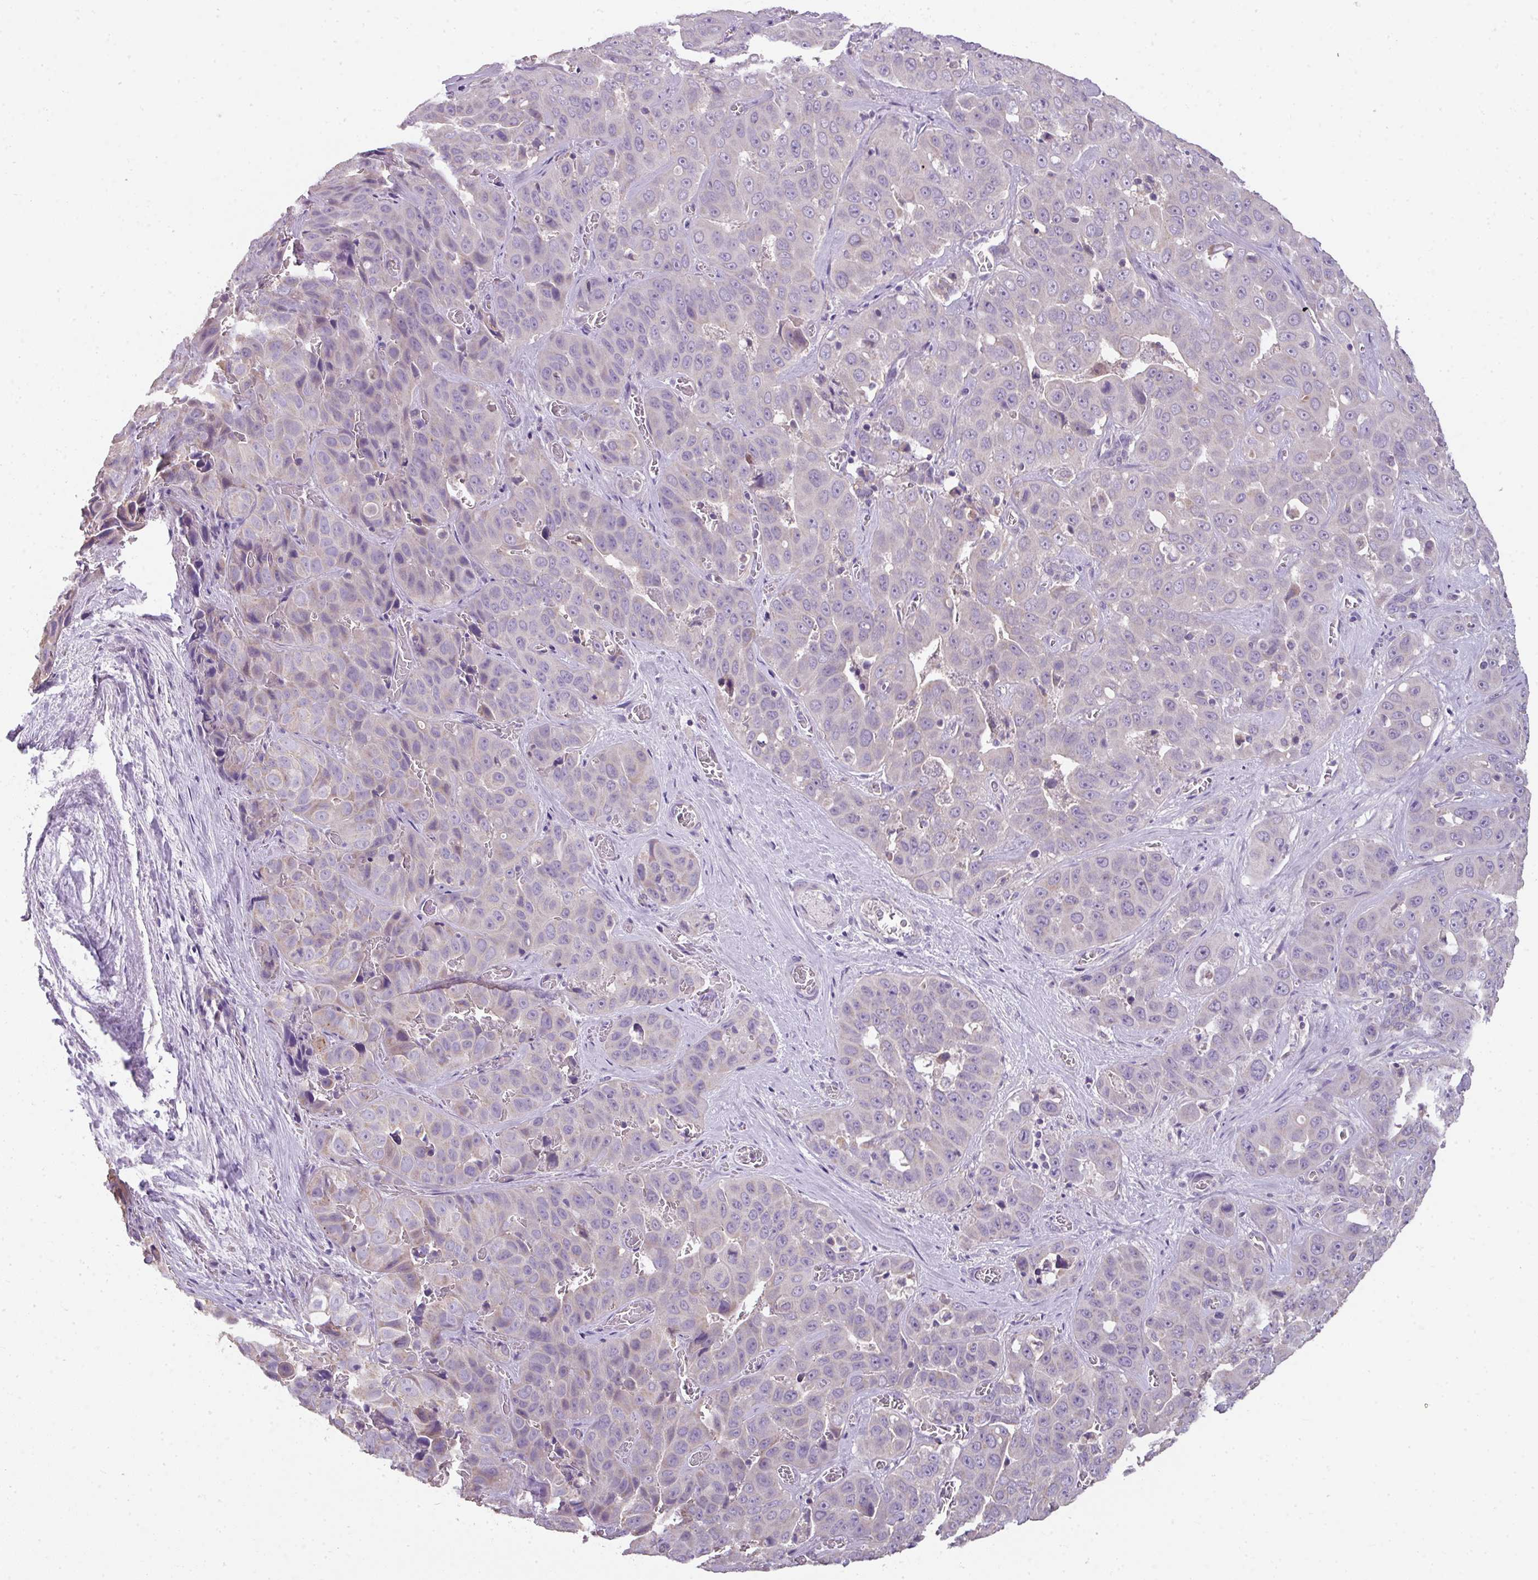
{"staining": {"intensity": "negative", "quantity": "none", "location": "none"}, "tissue": "liver cancer", "cell_type": "Tumor cells", "image_type": "cancer", "snomed": [{"axis": "morphology", "description": "Cholangiocarcinoma"}, {"axis": "topography", "description": "Liver"}], "caption": "An image of human liver cancer is negative for staining in tumor cells.", "gene": "PALS2", "patient": {"sex": "female", "age": 52}}